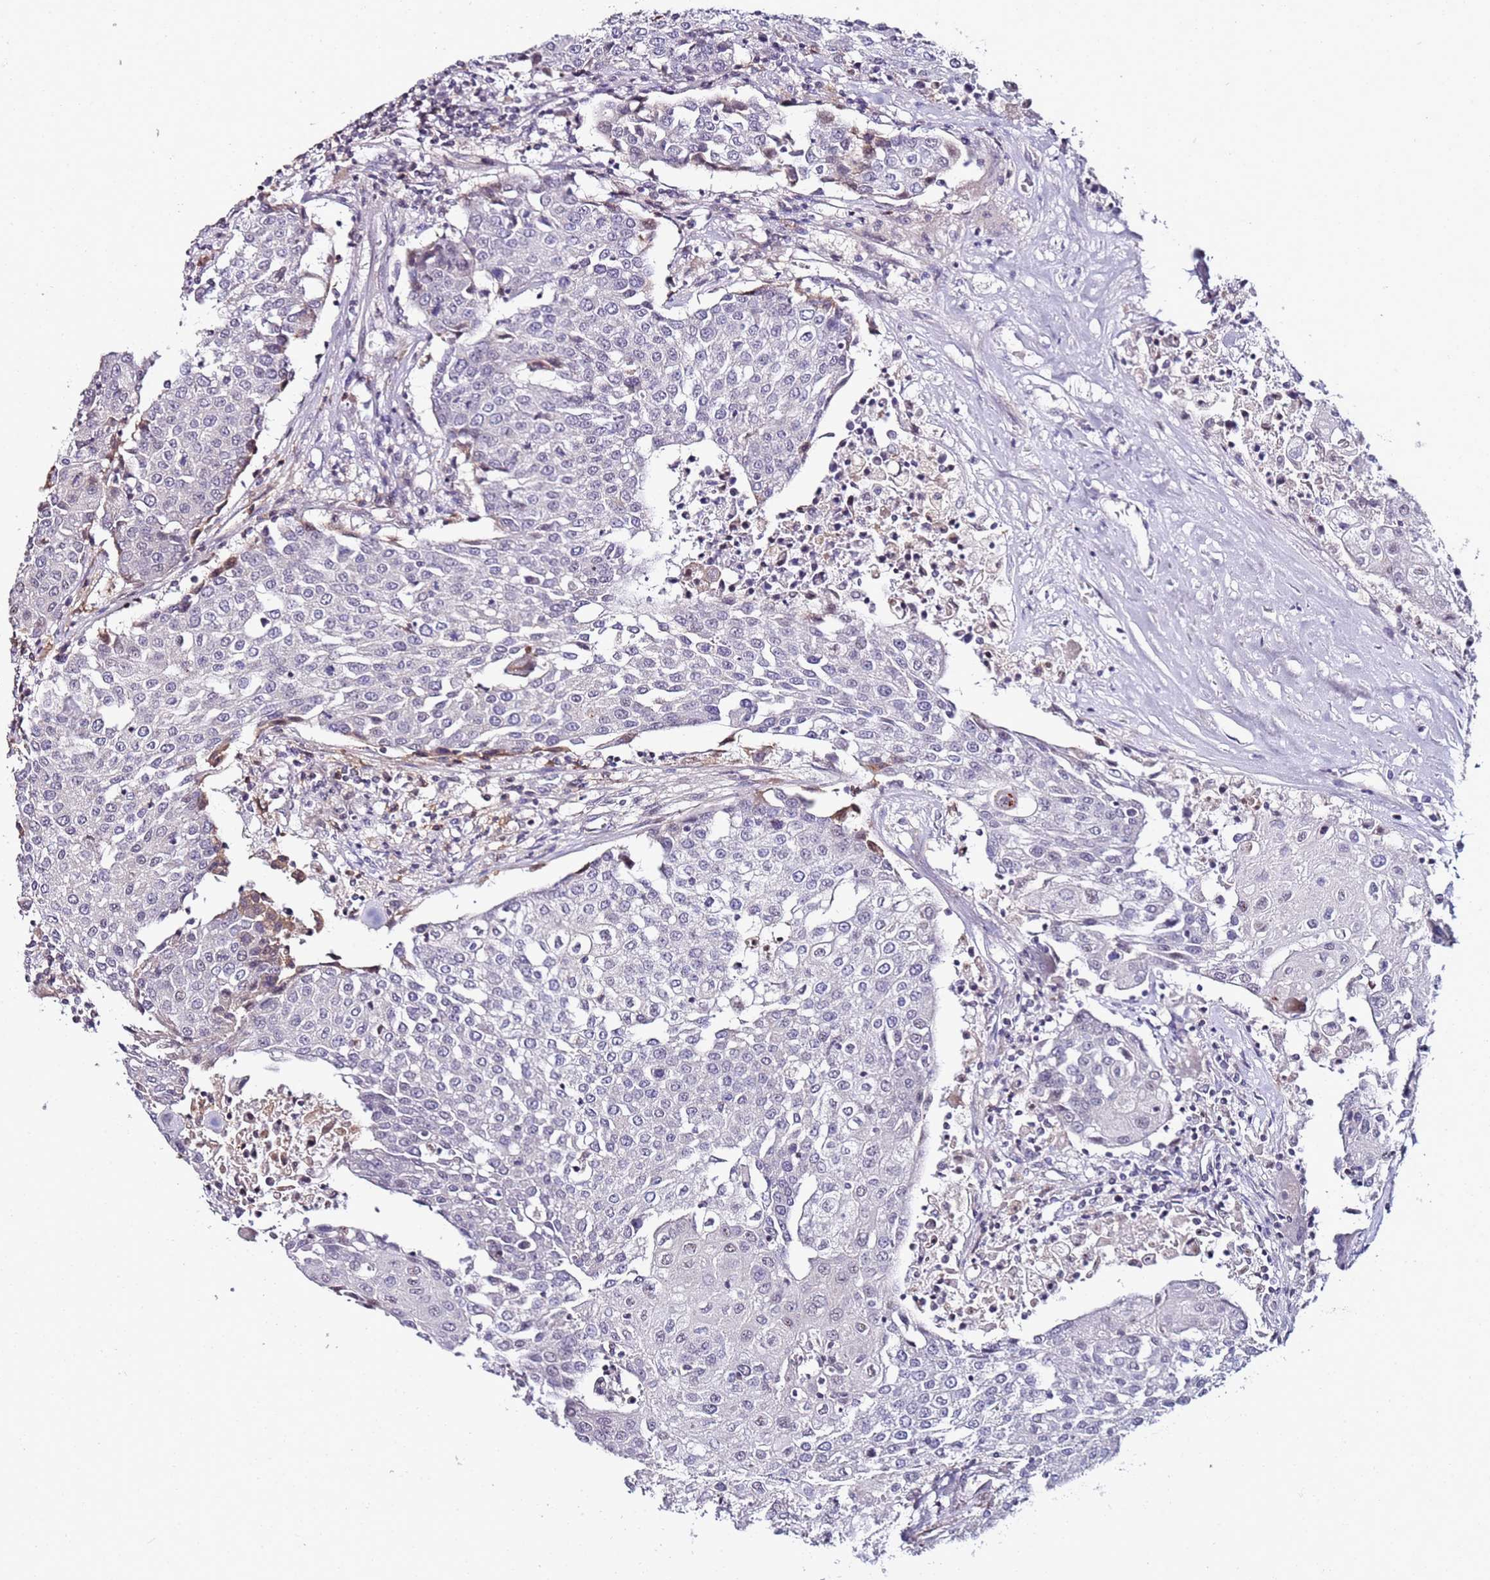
{"staining": {"intensity": "negative", "quantity": "none", "location": "none"}, "tissue": "urothelial cancer", "cell_type": "Tumor cells", "image_type": "cancer", "snomed": [{"axis": "morphology", "description": "Urothelial carcinoma, High grade"}, {"axis": "topography", "description": "Urinary bladder"}], "caption": "DAB (3,3'-diaminobenzidine) immunohistochemical staining of human urothelial cancer shows no significant staining in tumor cells.", "gene": "DUSP28", "patient": {"sex": "female", "age": 85}}